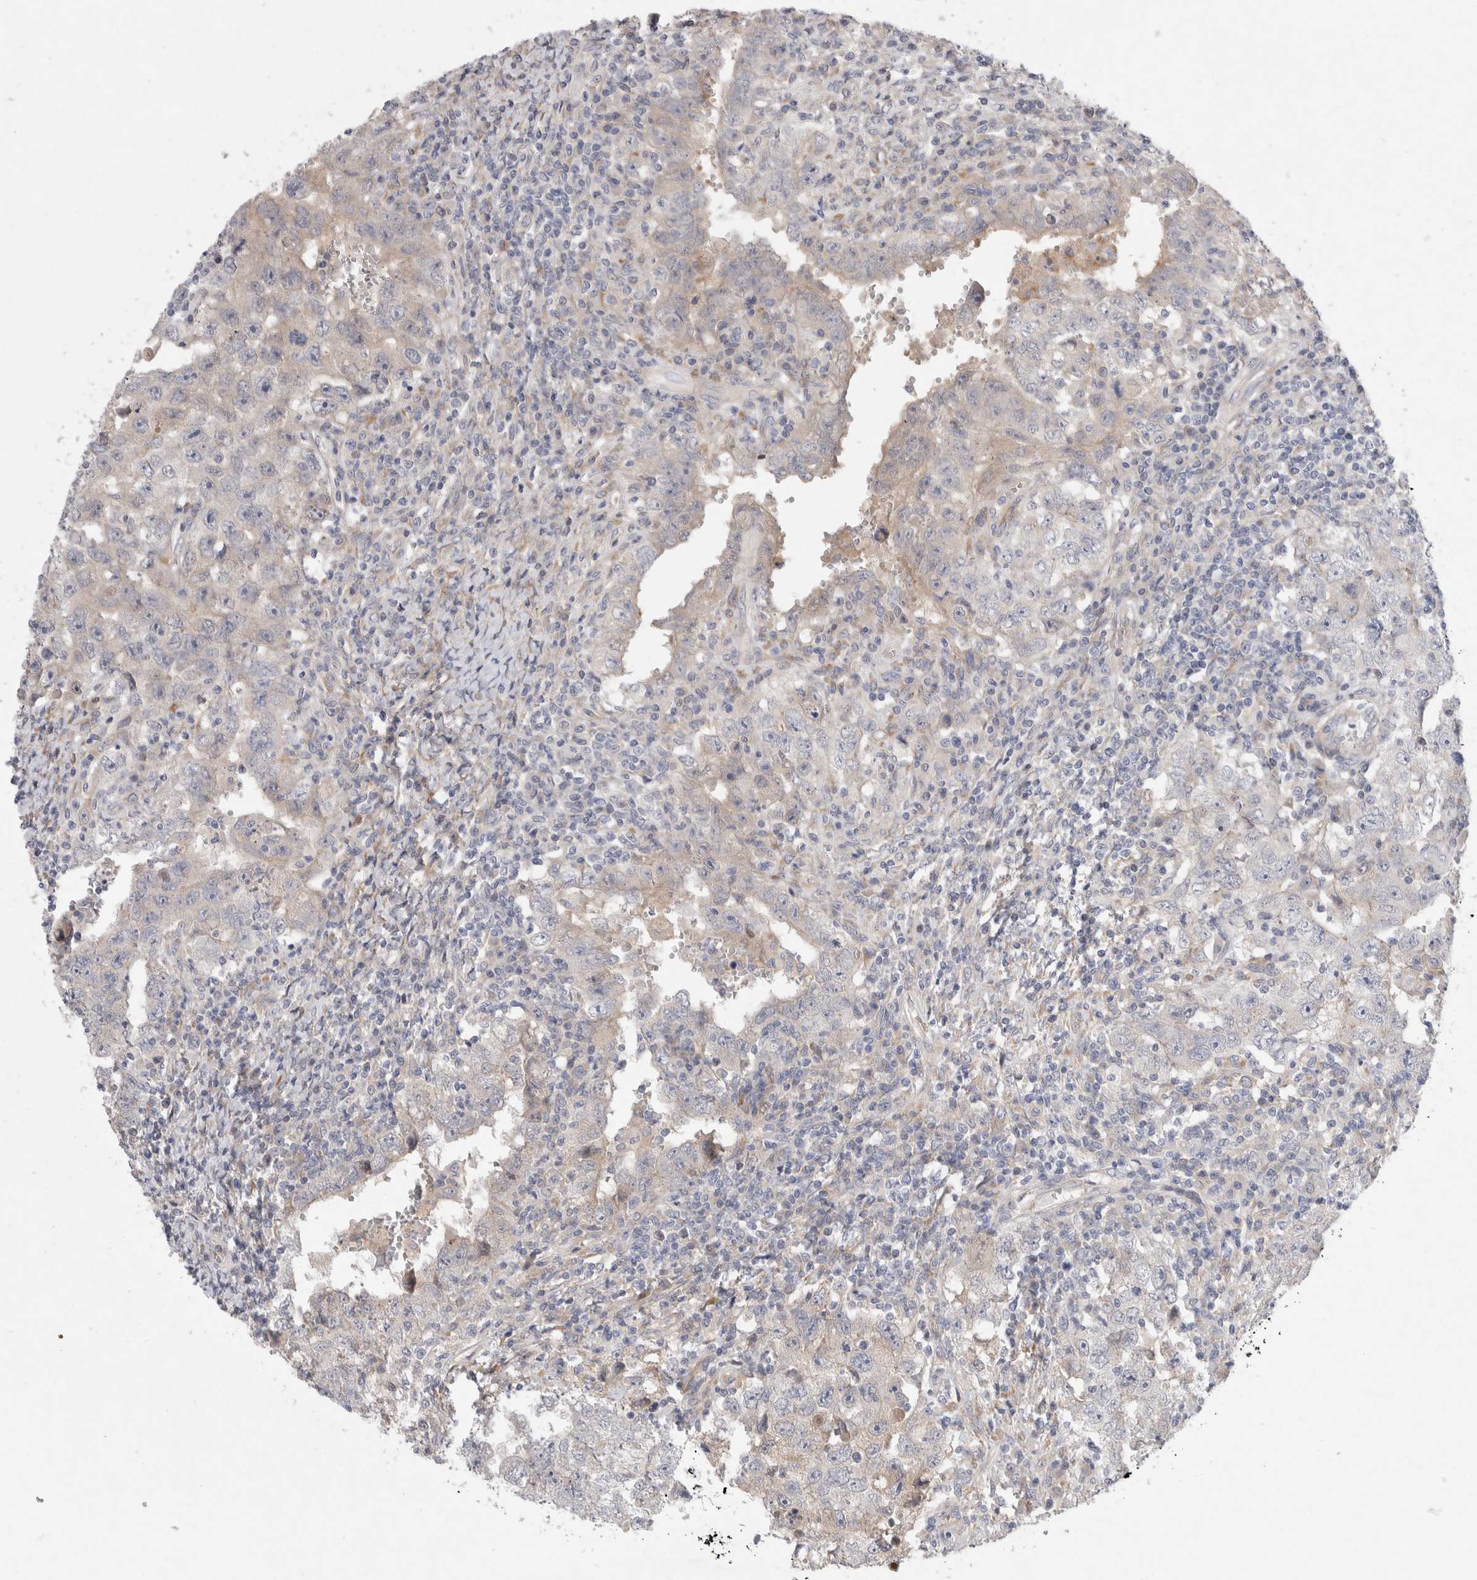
{"staining": {"intensity": "negative", "quantity": "none", "location": "none"}, "tissue": "testis cancer", "cell_type": "Tumor cells", "image_type": "cancer", "snomed": [{"axis": "morphology", "description": "Carcinoma, Embryonal, NOS"}, {"axis": "topography", "description": "Testis"}], "caption": "High magnification brightfield microscopy of testis cancer (embryonal carcinoma) stained with DAB (brown) and counterstained with hematoxylin (blue): tumor cells show no significant expression.", "gene": "BZW2", "patient": {"sex": "male", "age": 26}}